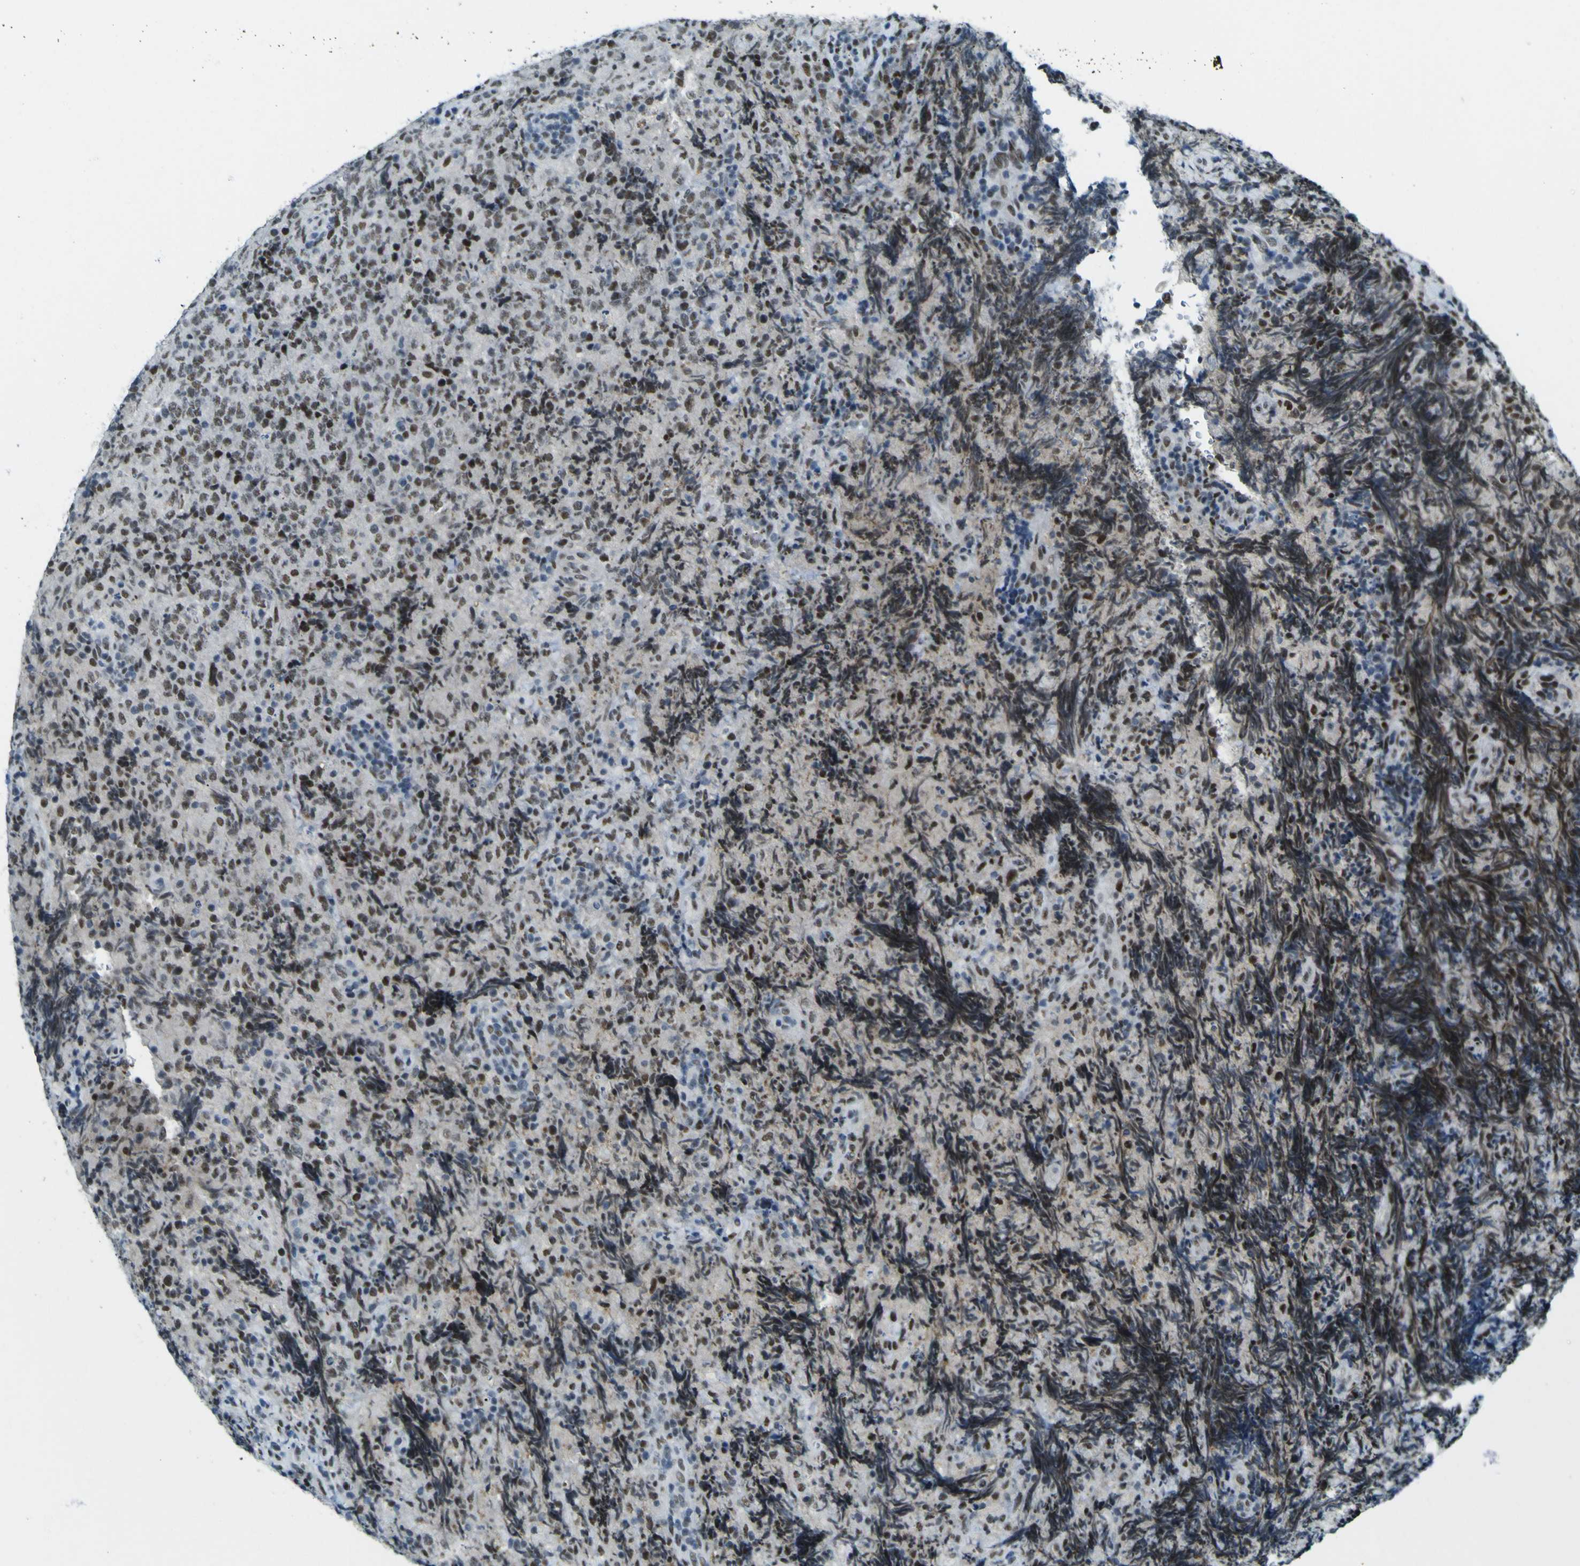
{"staining": {"intensity": "weak", "quantity": "25%-75%", "location": "nuclear"}, "tissue": "lymphoma", "cell_type": "Tumor cells", "image_type": "cancer", "snomed": [{"axis": "morphology", "description": "Malignant lymphoma, non-Hodgkin's type, High grade"}, {"axis": "topography", "description": "Tonsil"}], "caption": "Lymphoma stained with DAB immunohistochemistry reveals low levels of weak nuclear staining in about 25%-75% of tumor cells. (DAB (3,3'-diaminobenzidine) IHC, brown staining for protein, blue staining for nuclei).", "gene": "CEBPG", "patient": {"sex": "female", "age": 36}}